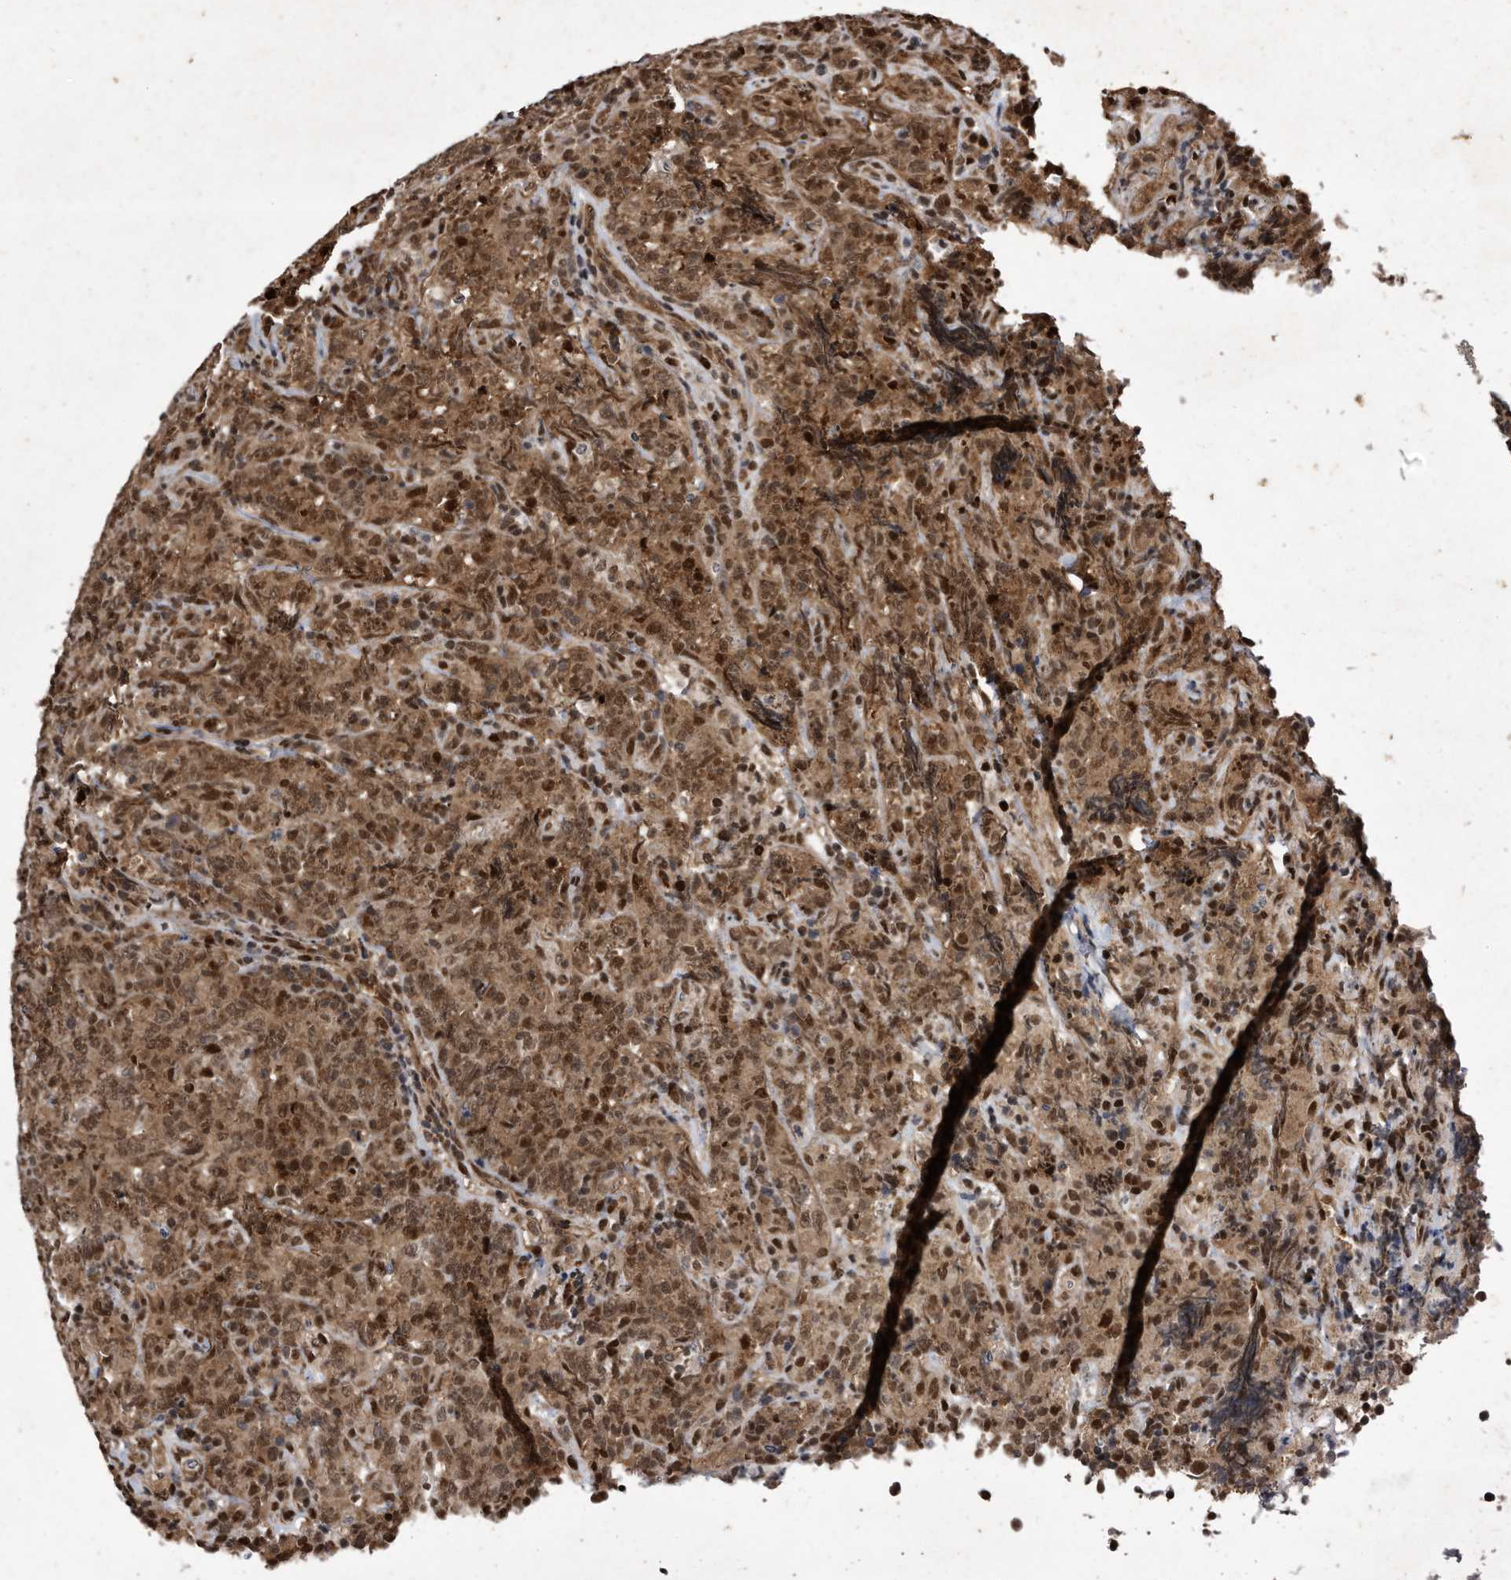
{"staining": {"intensity": "moderate", "quantity": ">75%", "location": "cytoplasmic/membranous,nuclear"}, "tissue": "lymphoma", "cell_type": "Tumor cells", "image_type": "cancer", "snomed": [{"axis": "morphology", "description": "Malignant lymphoma, non-Hodgkin's type, High grade"}, {"axis": "topography", "description": "Tonsil"}], "caption": "Lymphoma tissue exhibits moderate cytoplasmic/membranous and nuclear positivity in approximately >75% of tumor cells, visualized by immunohistochemistry.", "gene": "RAD23B", "patient": {"sex": "female", "age": 36}}